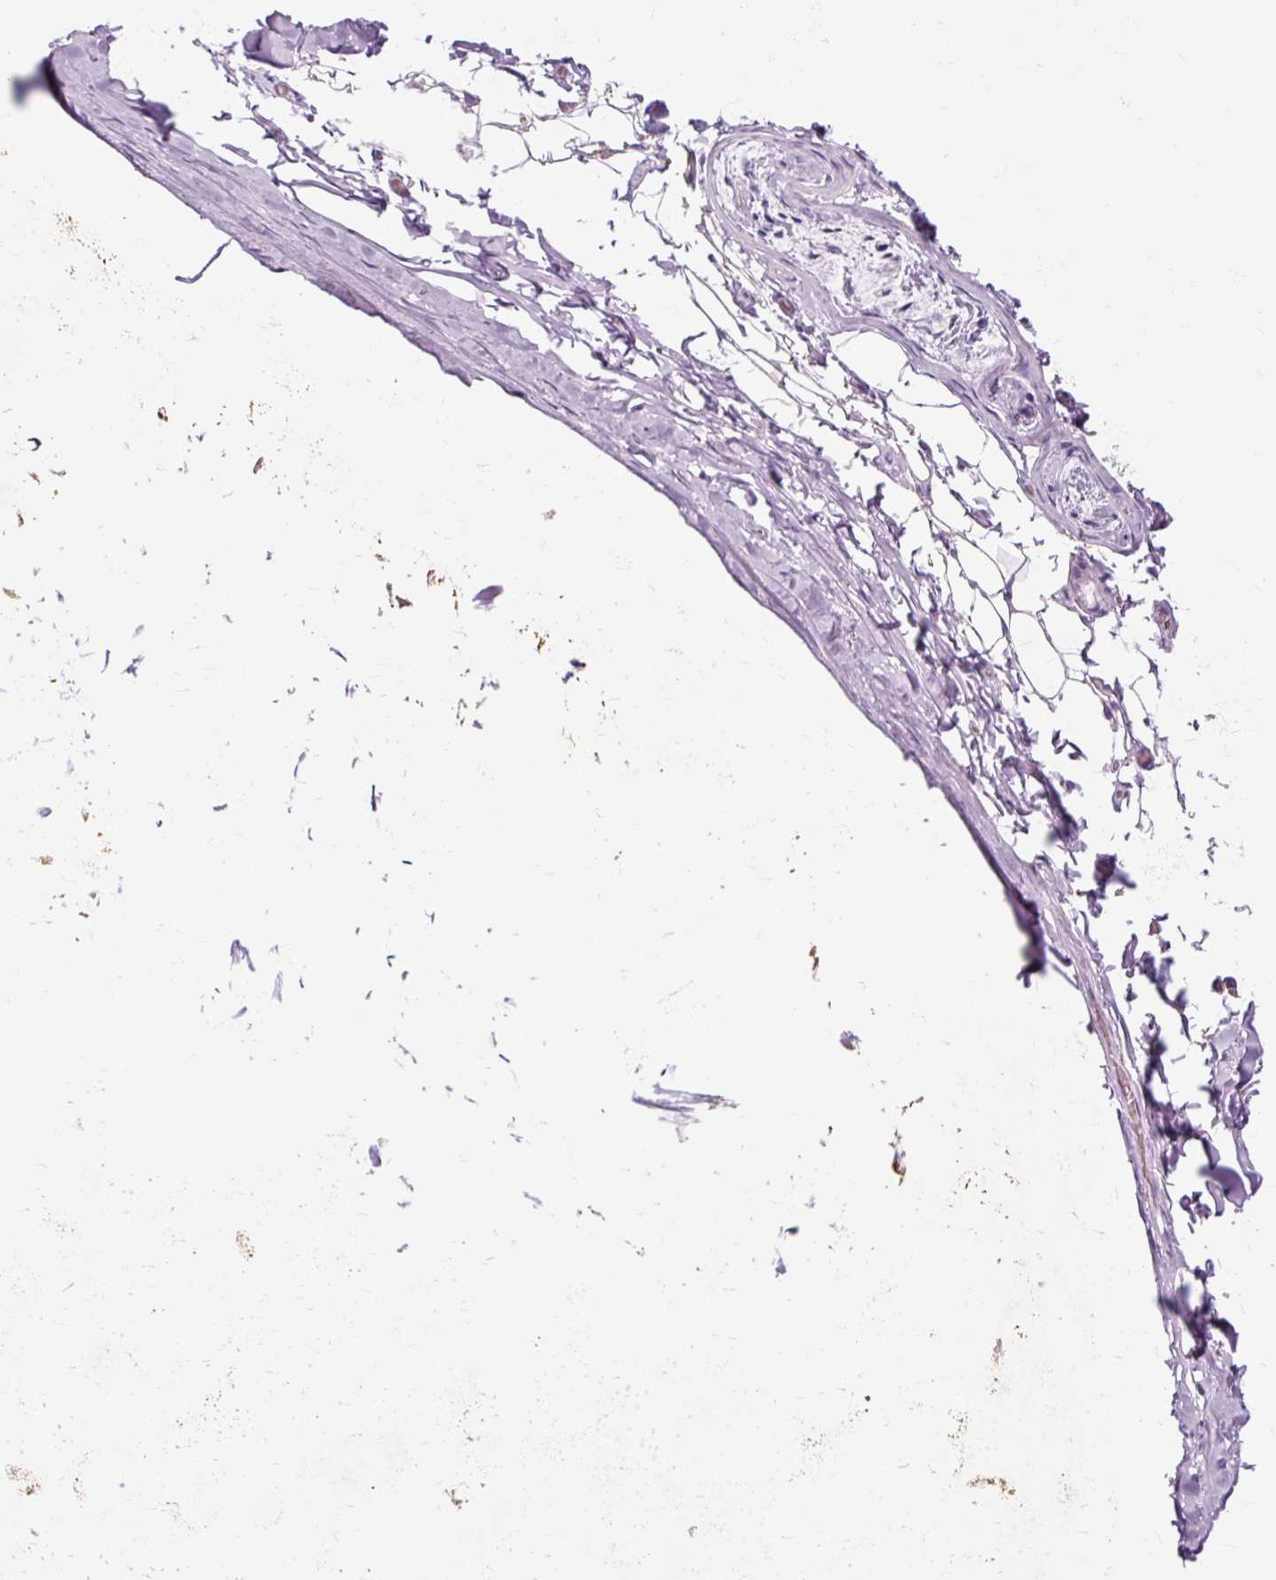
{"staining": {"intensity": "negative", "quantity": "none", "location": "none"}, "tissue": "adipose tissue", "cell_type": "Adipocytes", "image_type": "normal", "snomed": [{"axis": "morphology", "description": "Normal tissue, NOS"}, {"axis": "topography", "description": "Cartilage tissue"}, {"axis": "topography", "description": "Bronchus"}, {"axis": "topography", "description": "Peripheral nerve tissue"}], "caption": "Protein analysis of benign adipose tissue demonstrates no significant positivity in adipocytes.", "gene": "DLAT", "patient": {"sex": "male", "age": 67}}